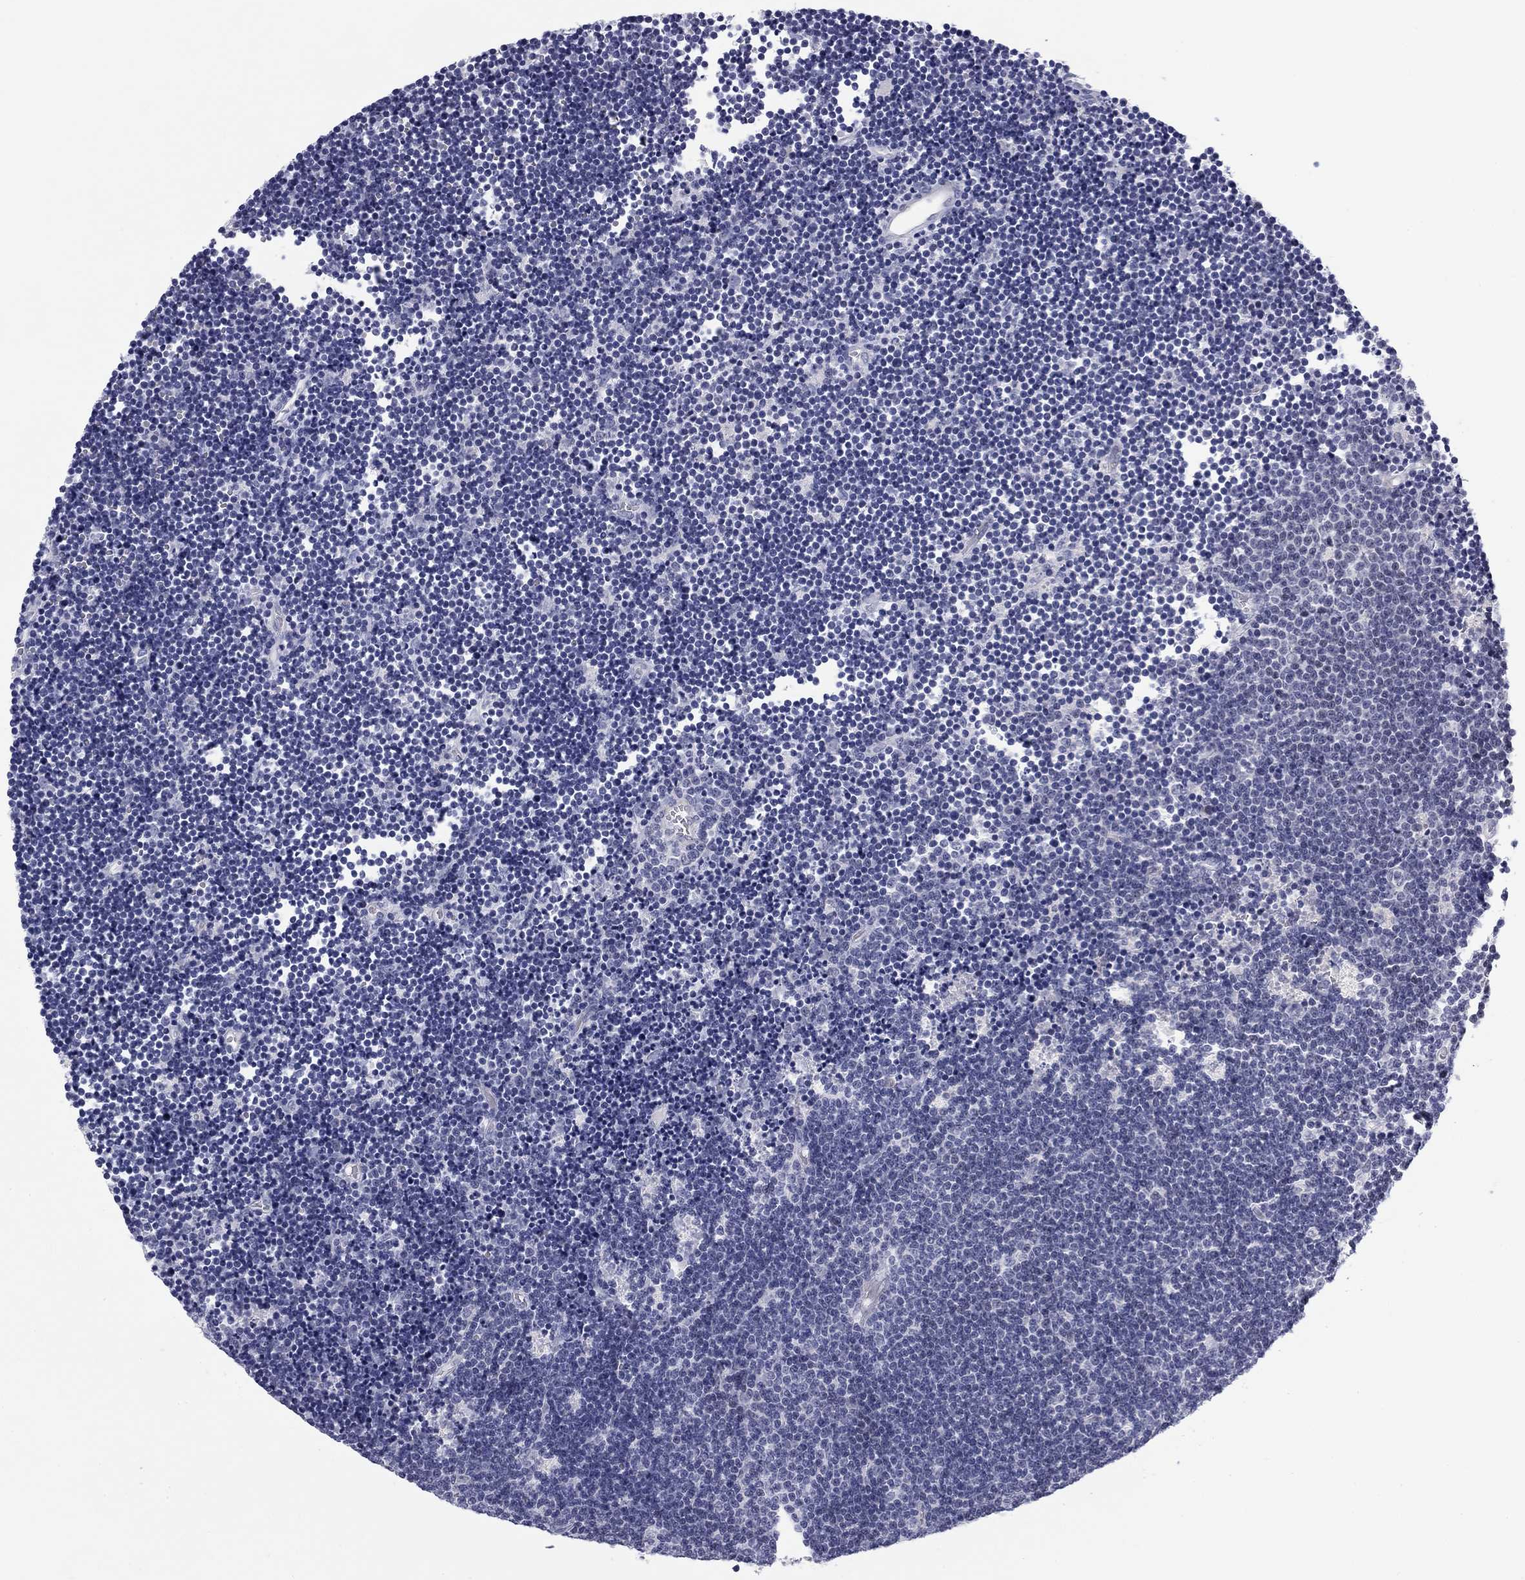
{"staining": {"intensity": "negative", "quantity": "none", "location": "none"}, "tissue": "lymphoma", "cell_type": "Tumor cells", "image_type": "cancer", "snomed": [{"axis": "morphology", "description": "Malignant lymphoma, non-Hodgkin's type, Low grade"}, {"axis": "topography", "description": "Brain"}], "caption": "Immunohistochemistry (IHC) of low-grade malignant lymphoma, non-Hodgkin's type demonstrates no staining in tumor cells.", "gene": "PRPH", "patient": {"sex": "female", "age": 66}}